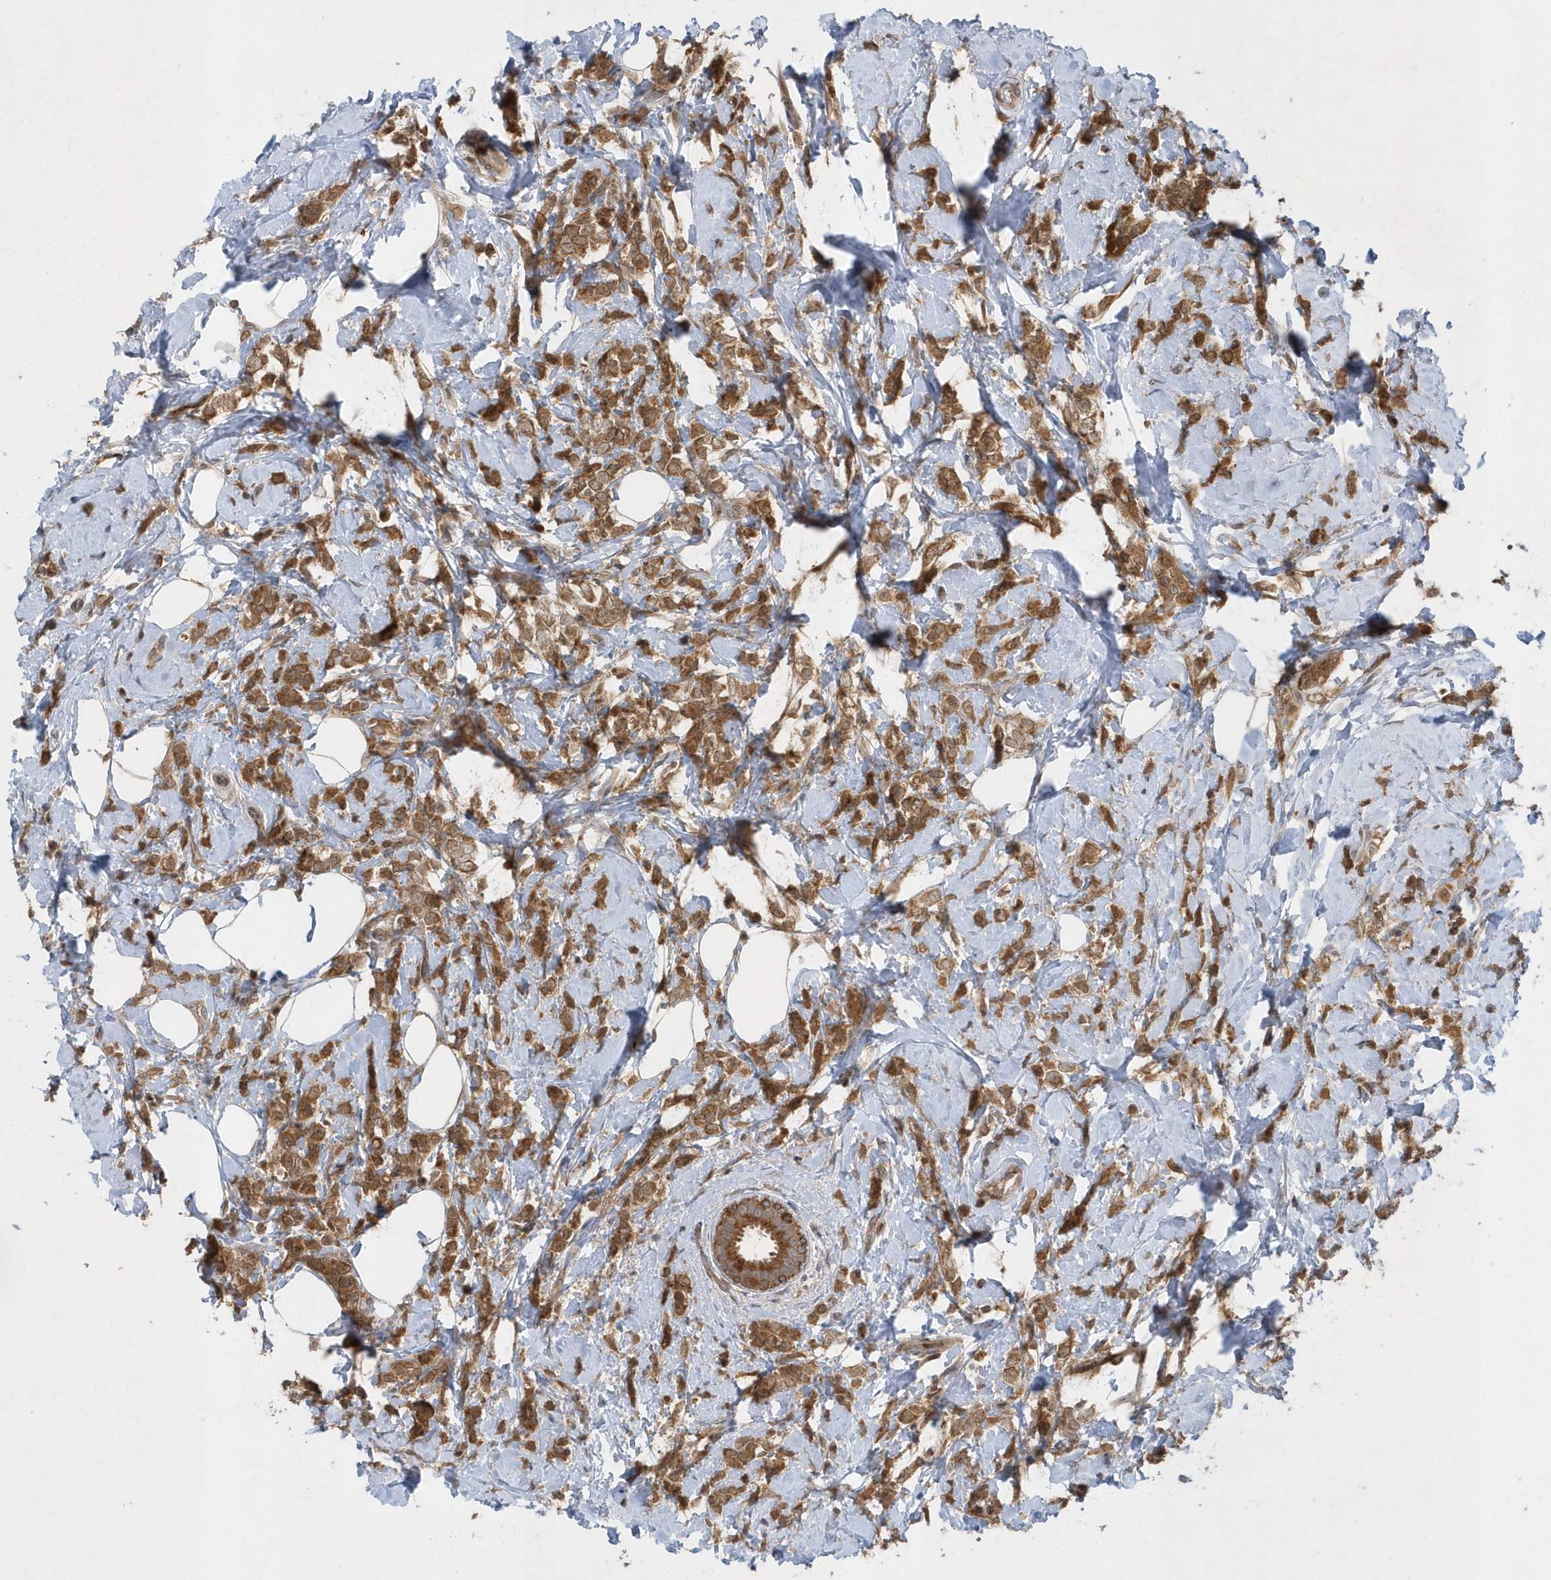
{"staining": {"intensity": "moderate", "quantity": ">75%", "location": "cytoplasmic/membranous"}, "tissue": "breast cancer", "cell_type": "Tumor cells", "image_type": "cancer", "snomed": [{"axis": "morphology", "description": "Lobular carcinoma"}, {"axis": "topography", "description": "Breast"}], "caption": "High-power microscopy captured an immunohistochemistry (IHC) histopathology image of breast cancer (lobular carcinoma), revealing moderate cytoplasmic/membranous expression in approximately >75% of tumor cells.", "gene": "ACYP1", "patient": {"sex": "female", "age": 47}}